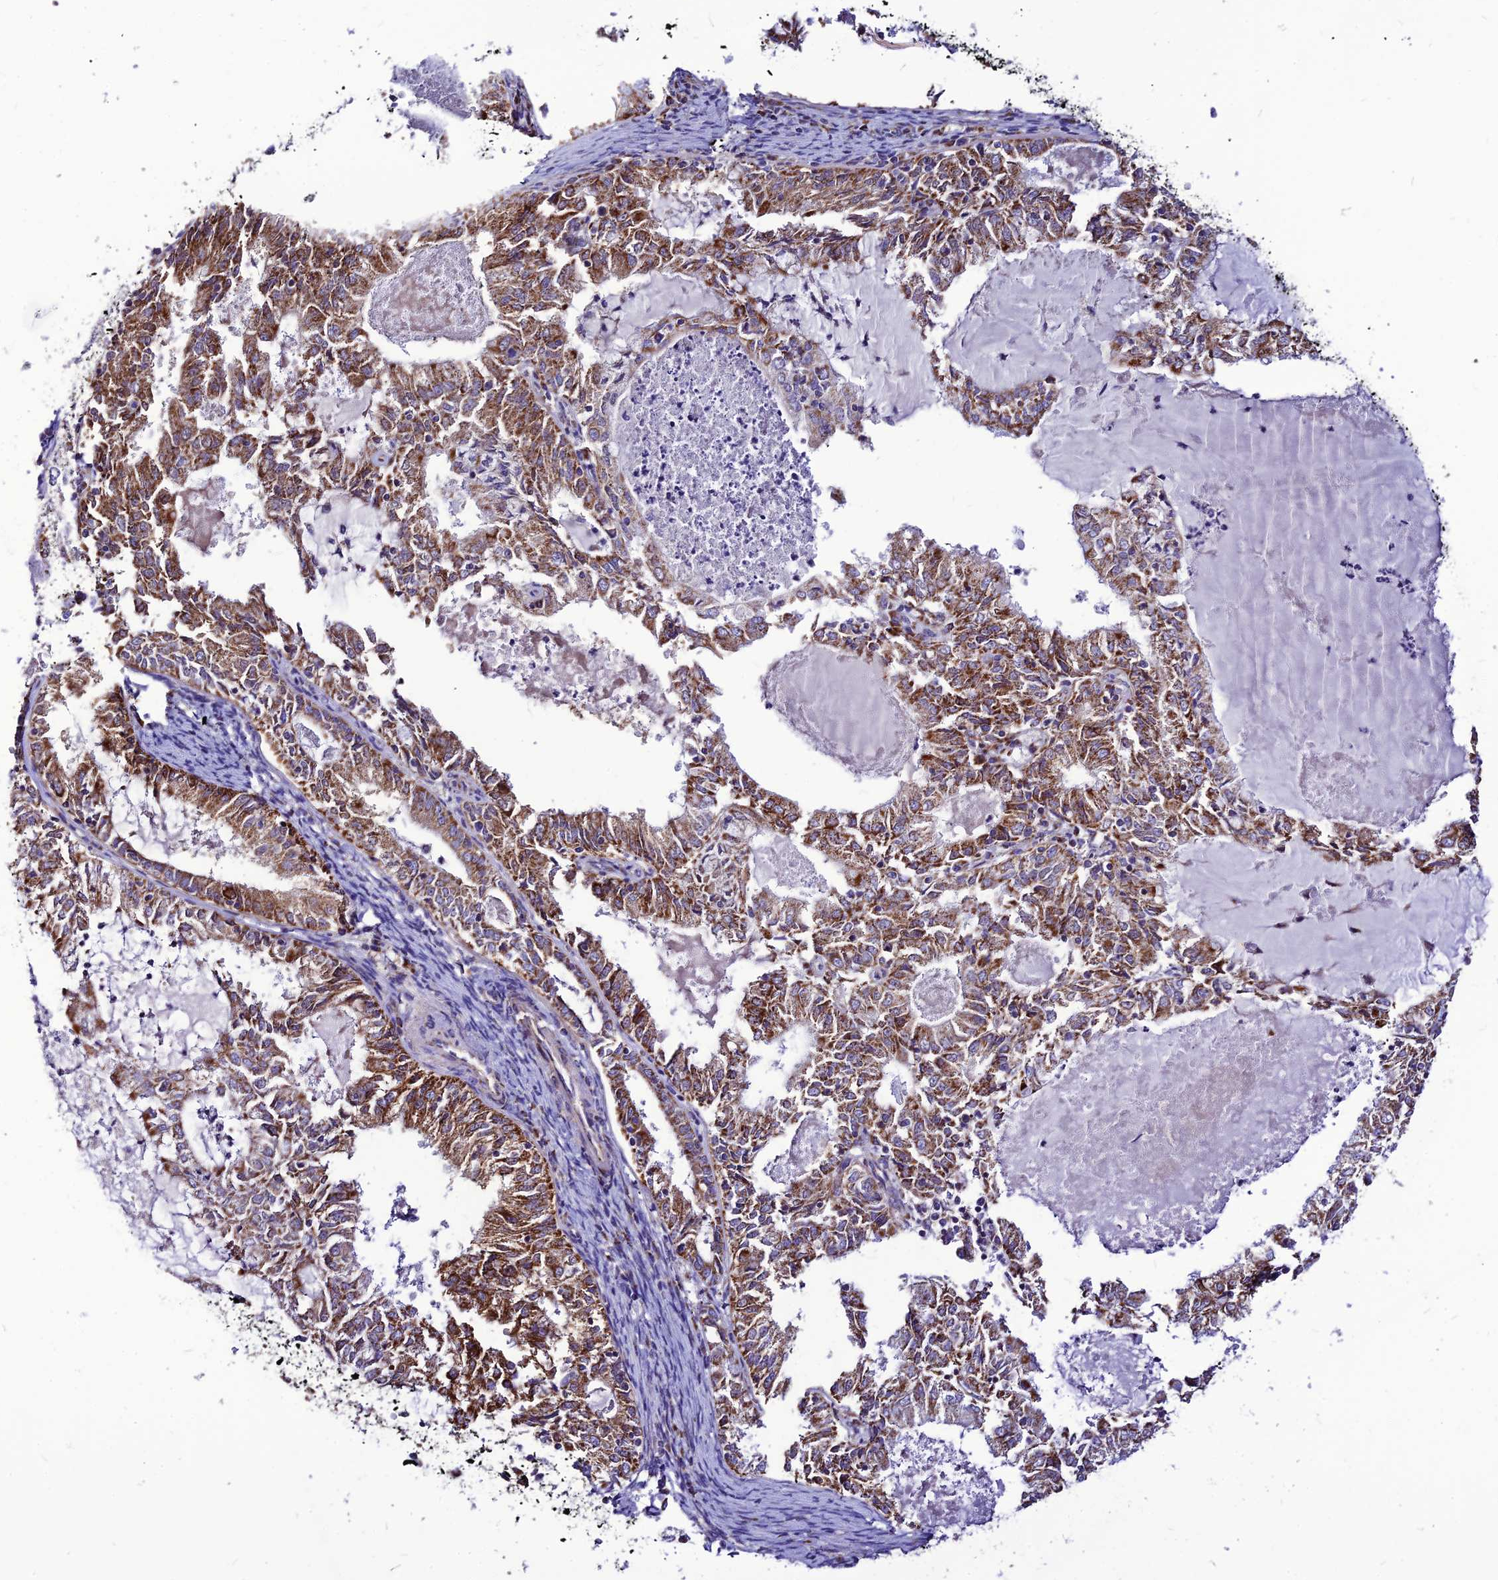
{"staining": {"intensity": "strong", "quantity": ">75%", "location": "cytoplasmic/membranous"}, "tissue": "endometrial cancer", "cell_type": "Tumor cells", "image_type": "cancer", "snomed": [{"axis": "morphology", "description": "Adenocarcinoma, NOS"}, {"axis": "topography", "description": "Endometrium"}], "caption": "About >75% of tumor cells in human endometrial cancer display strong cytoplasmic/membranous protein staining as visualized by brown immunohistochemical staining.", "gene": "ECI1", "patient": {"sex": "female", "age": 57}}